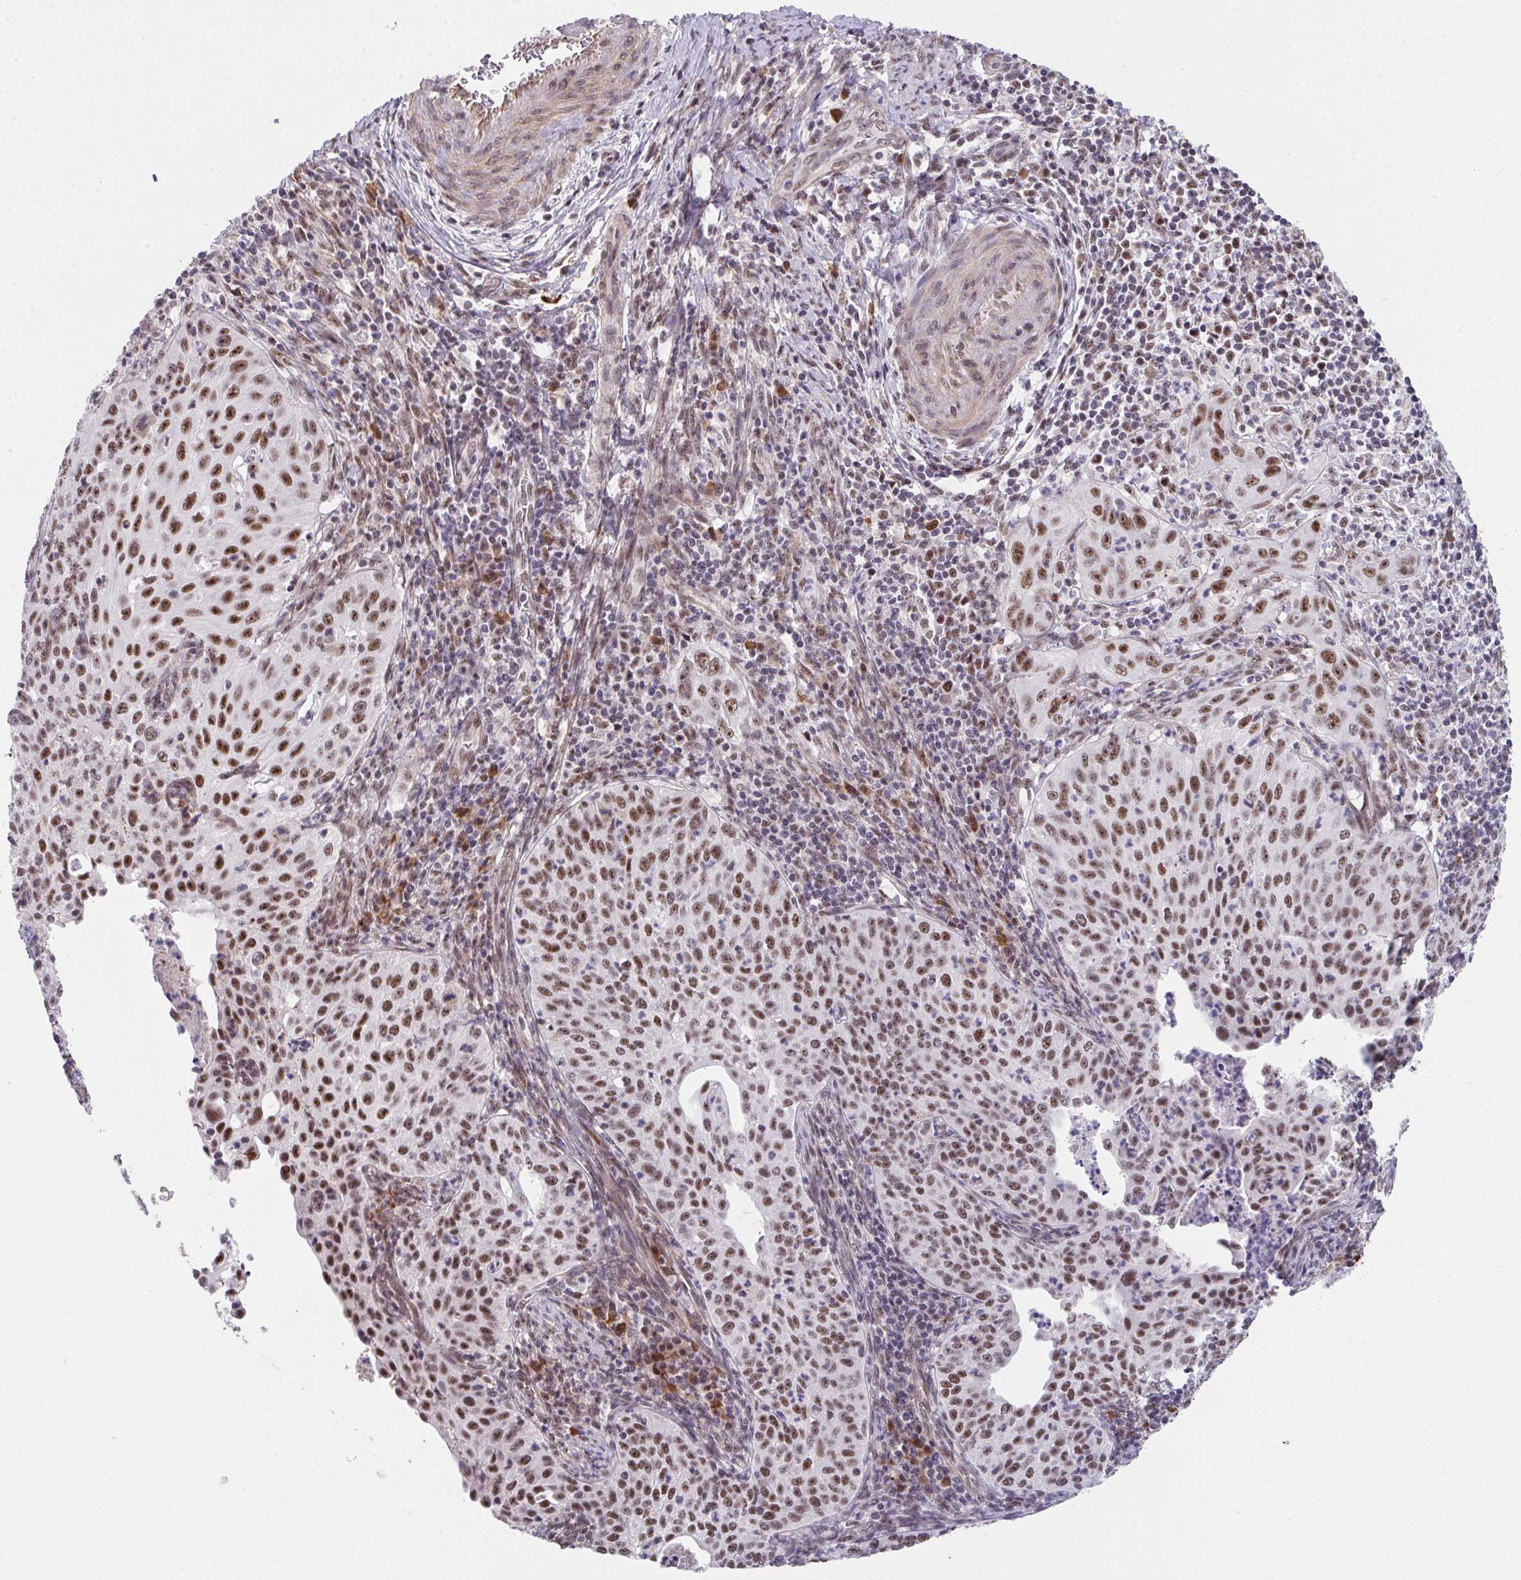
{"staining": {"intensity": "moderate", "quantity": ">75%", "location": "nuclear"}, "tissue": "cervical cancer", "cell_type": "Tumor cells", "image_type": "cancer", "snomed": [{"axis": "morphology", "description": "Squamous cell carcinoma, NOS"}, {"axis": "topography", "description": "Cervix"}], "caption": "Protein analysis of squamous cell carcinoma (cervical) tissue demonstrates moderate nuclear positivity in about >75% of tumor cells.", "gene": "RBBP6", "patient": {"sex": "female", "age": 30}}